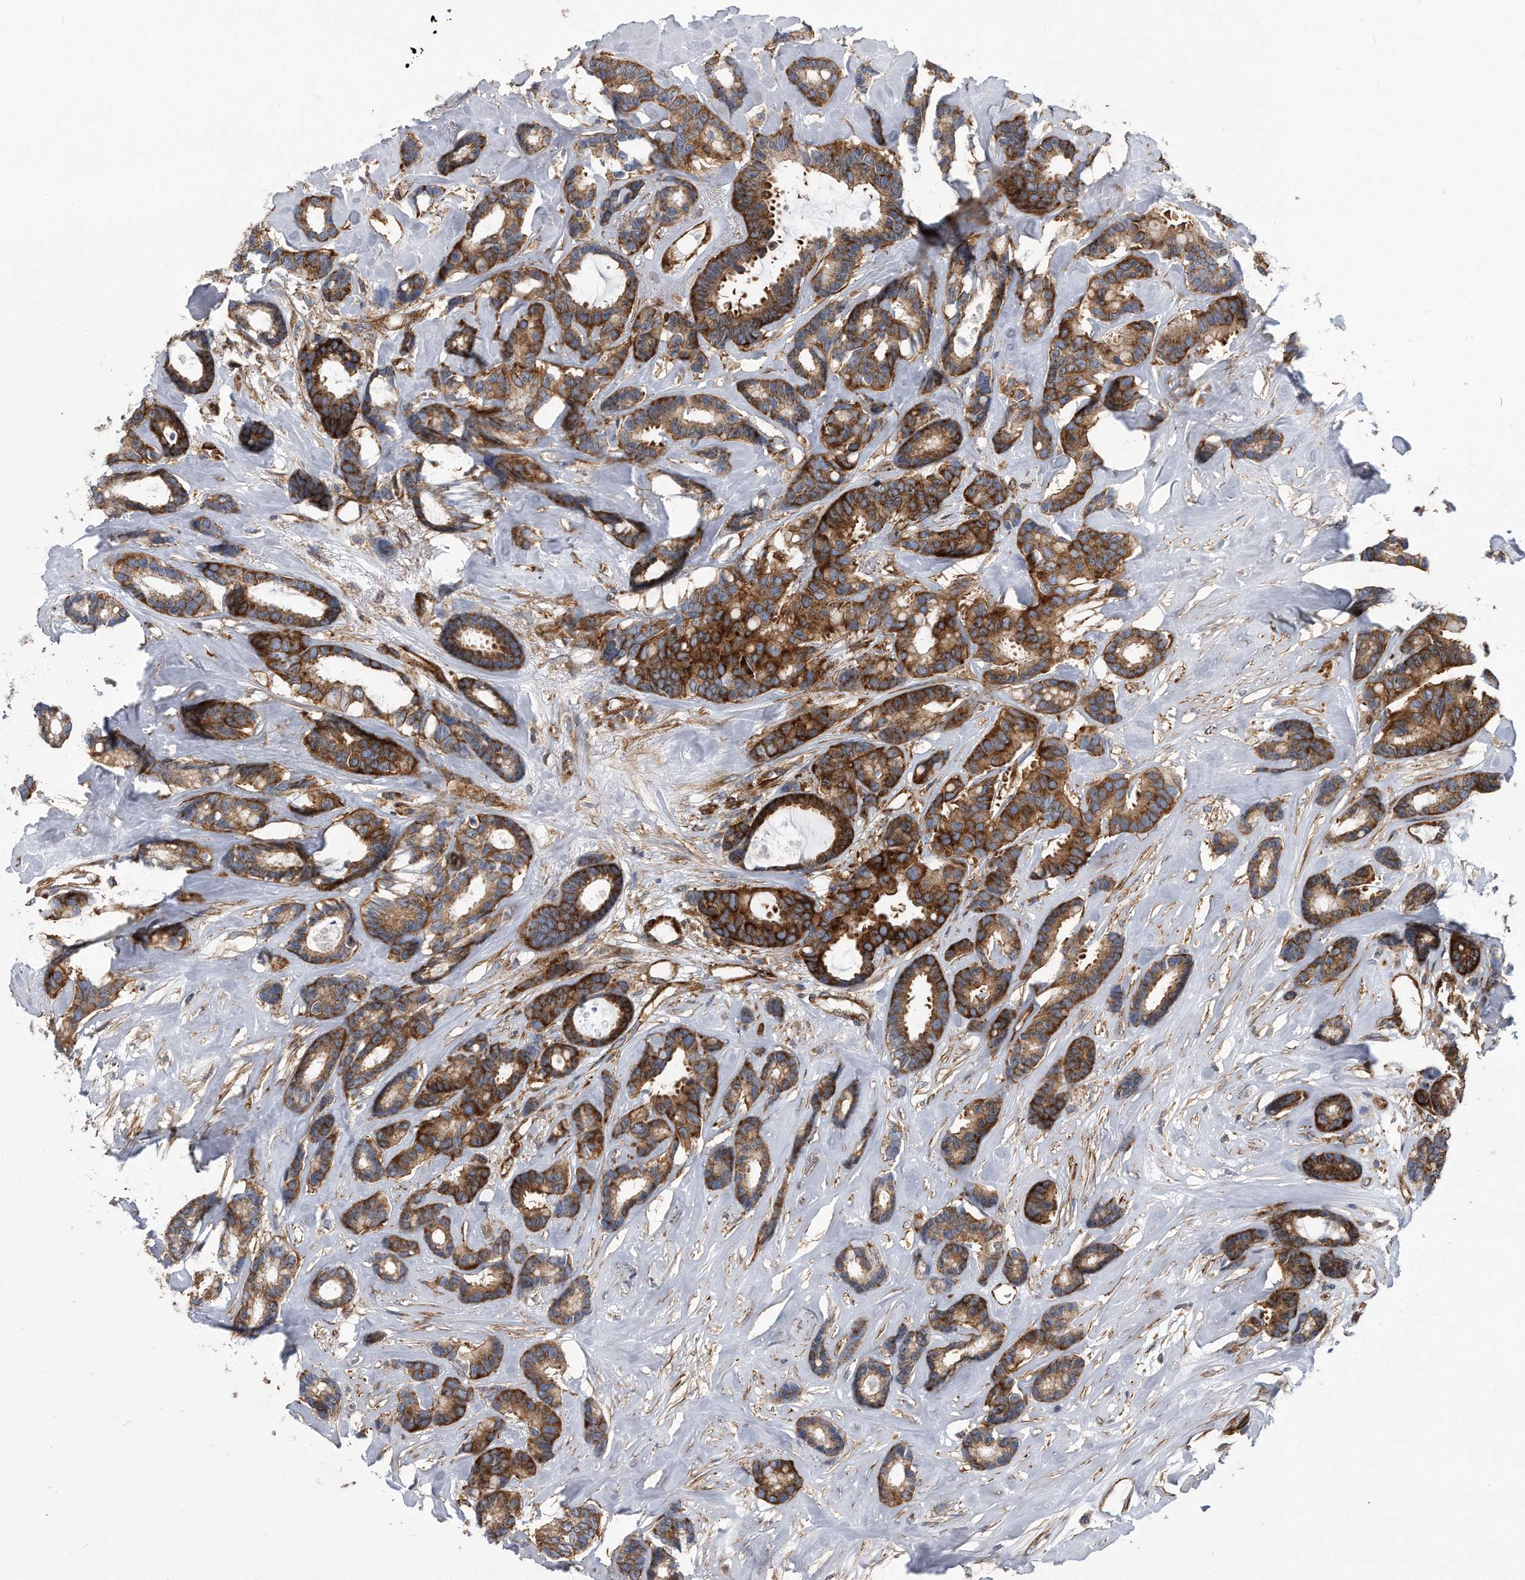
{"staining": {"intensity": "strong", "quantity": ">75%", "location": "cytoplasmic/membranous"}, "tissue": "breast cancer", "cell_type": "Tumor cells", "image_type": "cancer", "snomed": [{"axis": "morphology", "description": "Duct carcinoma"}, {"axis": "topography", "description": "Breast"}], "caption": "Immunohistochemical staining of breast cancer (infiltrating ductal carcinoma) demonstrates strong cytoplasmic/membranous protein positivity in about >75% of tumor cells. (IHC, brightfield microscopy, high magnification).", "gene": "EIF2B4", "patient": {"sex": "female", "age": 87}}